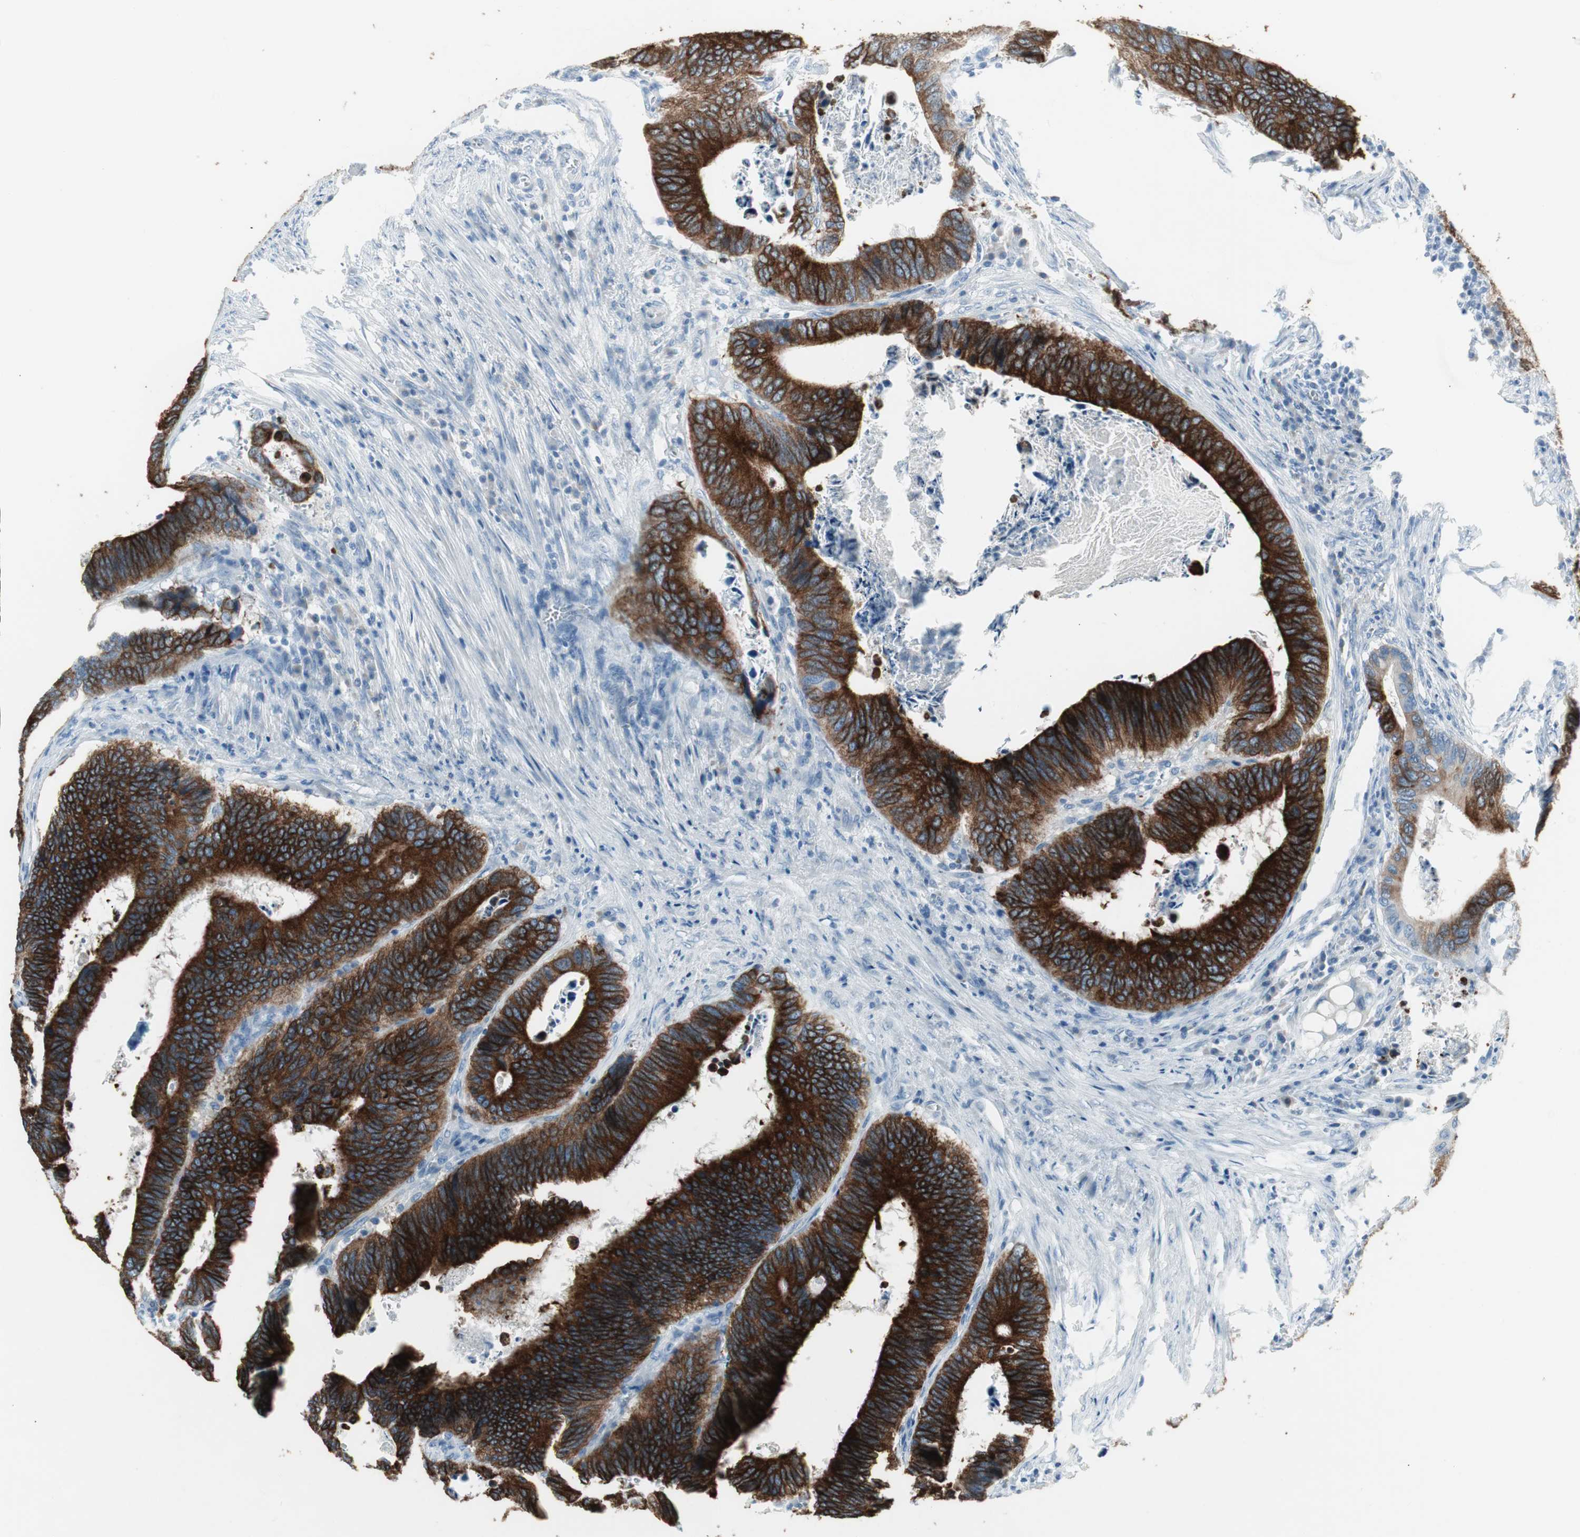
{"staining": {"intensity": "strong", "quantity": ">75%", "location": "cytoplasmic/membranous"}, "tissue": "colorectal cancer", "cell_type": "Tumor cells", "image_type": "cancer", "snomed": [{"axis": "morphology", "description": "Adenocarcinoma, NOS"}, {"axis": "topography", "description": "Colon"}], "caption": "Immunohistochemical staining of colorectal adenocarcinoma displays high levels of strong cytoplasmic/membranous protein staining in approximately >75% of tumor cells.", "gene": "AGR2", "patient": {"sex": "male", "age": 72}}